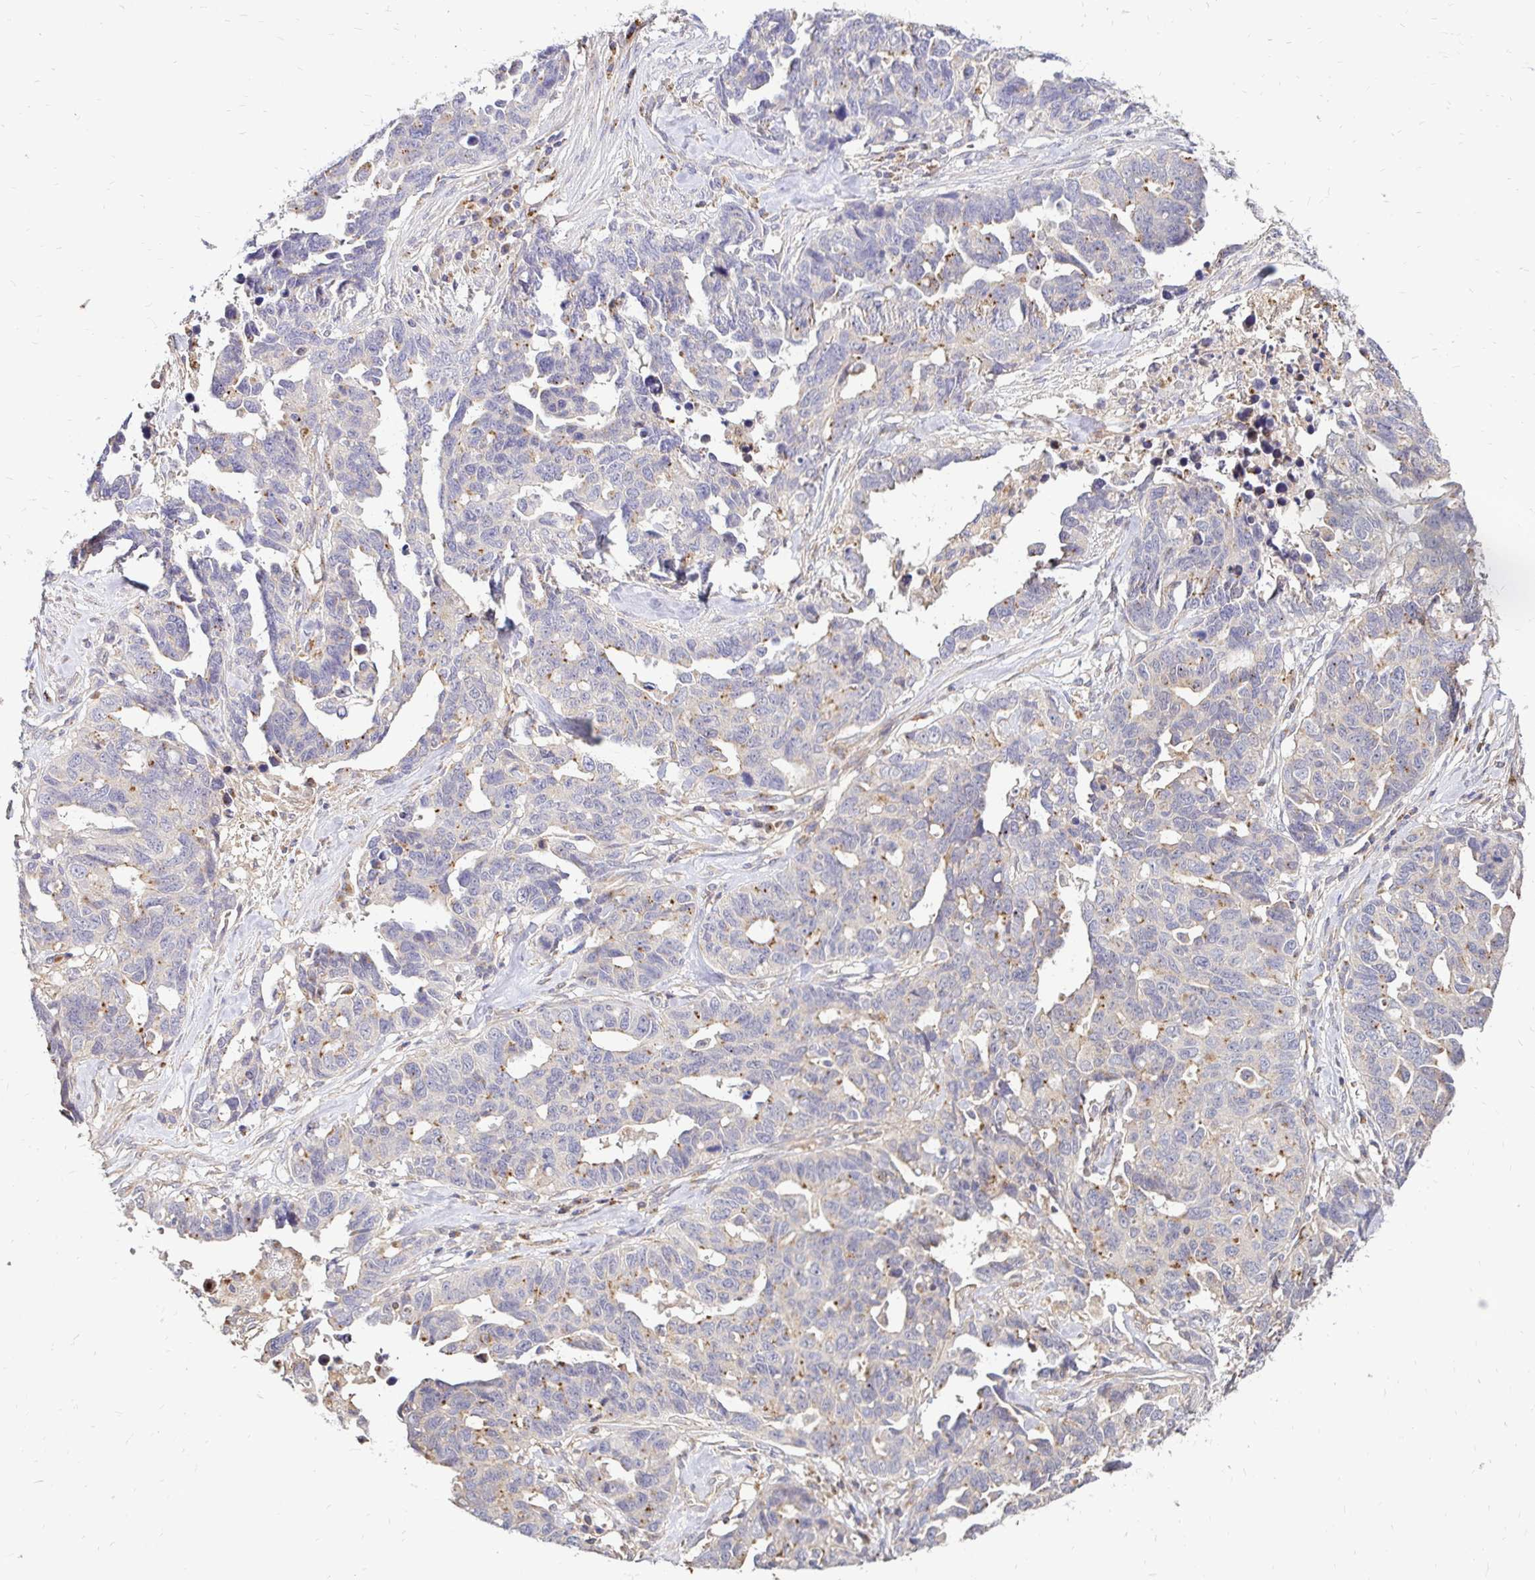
{"staining": {"intensity": "moderate", "quantity": "<25%", "location": "cytoplasmic/membranous"}, "tissue": "ovarian cancer", "cell_type": "Tumor cells", "image_type": "cancer", "snomed": [{"axis": "morphology", "description": "Cystadenocarcinoma, serous, NOS"}, {"axis": "topography", "description": "Ovary"}], "caption": "A brown stain highlights moderate cytoplasmic/membranous expression of a protein in ovarian cancer (serous cystadenocarcinoma) tumor cells. (DAB (3,3'-diaminobenzidine) = brown stain, brightfield microscopy at high magnification).", "gene": "IDUA", "patient": {"sex": "female", "age": 69}}